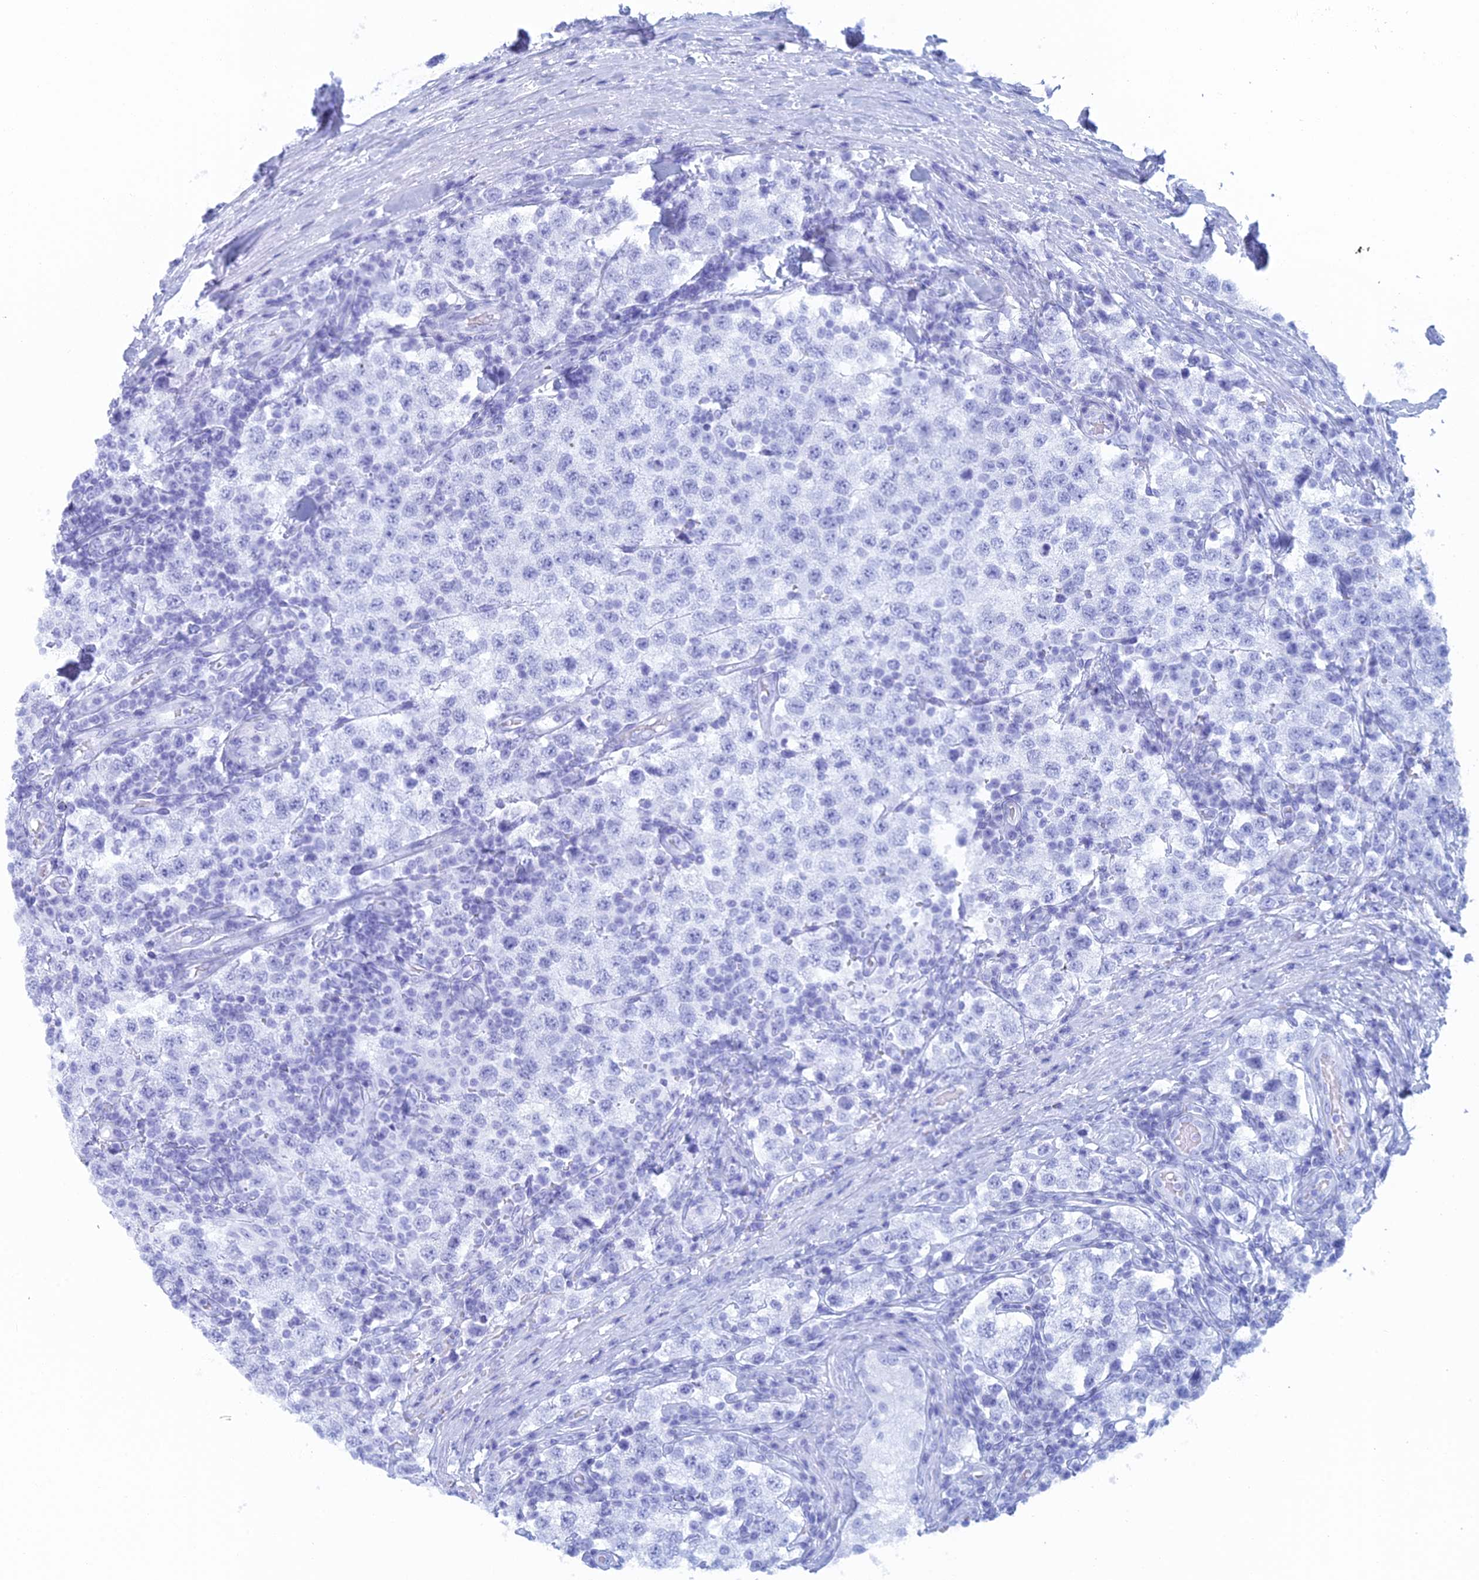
{"staining": {"intensity": "negative", "quantity": "none", "location": "none"}, "tissue": "testis cancer", "cell_type": "Tumor cells", "image_type": "cancer", "snomed": [{"axis": "morphology", "description": "Seminoma, NOS"}, {"axis": "topography", "description": "Testis"}], "caption": "This is an IHC image of seminoma (testis). There is no staining in tumor cells.", "gene": "FERD3L", "patient": {"sex": "male", "age": 34}}